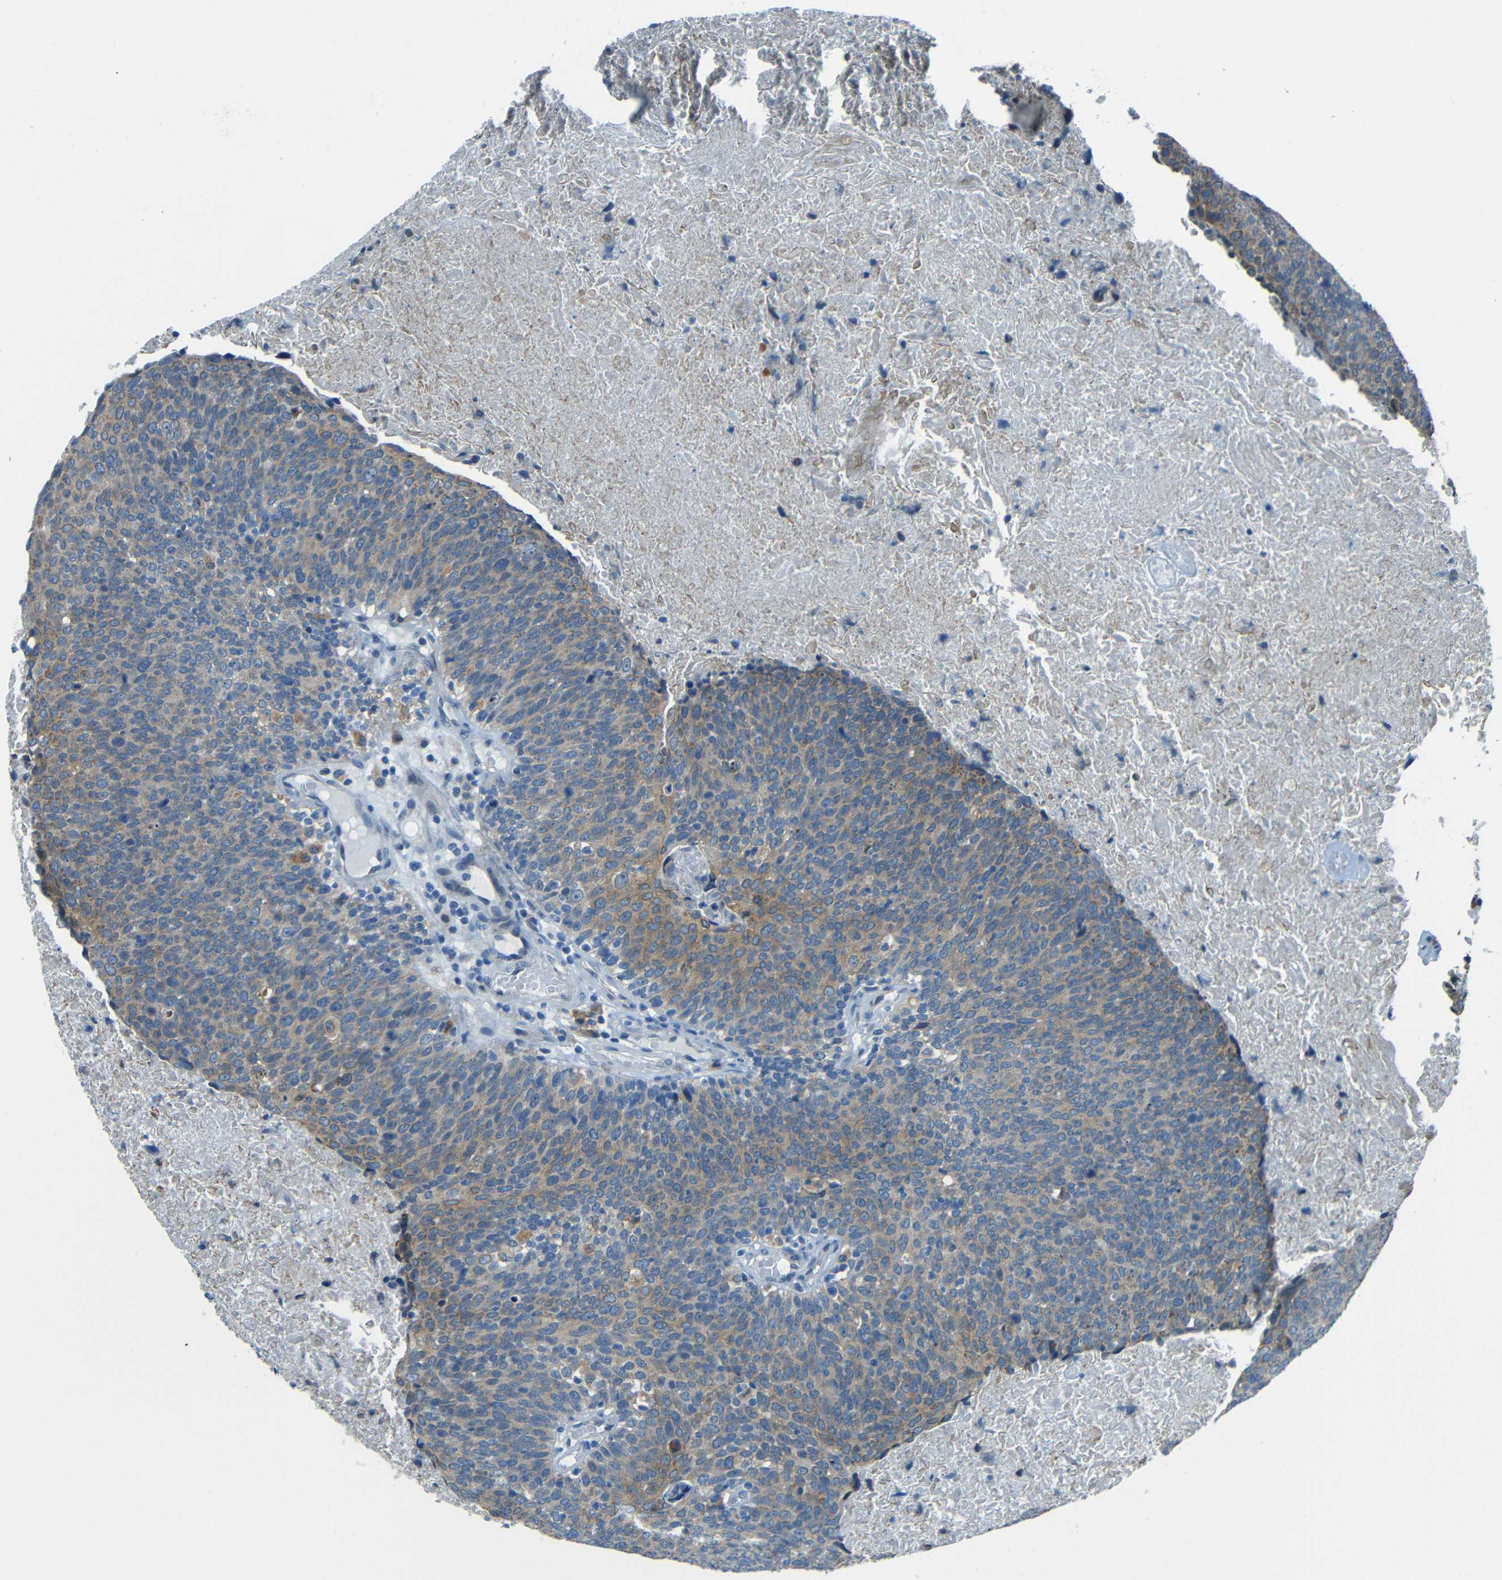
{"staining": {"intensity": "moderate", "quantity": "25%-75%", "location": "cytoplasmic/membranous"}, "tissue": "head and neck cancer", "cell_type": "Tumor cells", "image_type": "cancer", "snomed": [{"axis": "morphology", "description": "Squamous cell carcinoma, NOS"}, {"axis": "morphology", "description": "Squamous cell carcinoma, metastatic, NOS"}, {"axis": "topography", "description": "Lymph node"}, {"axis": "topography", "description": "Head-Neck"}], "caption": "Protein expression analysis of human head and neck cancer reveals moderate cytoplasmic/membranous expression in about 25%-75% of tumor cells.", "gene": "ANKRD22", "patient": {"sex": "male", "age": 62}}